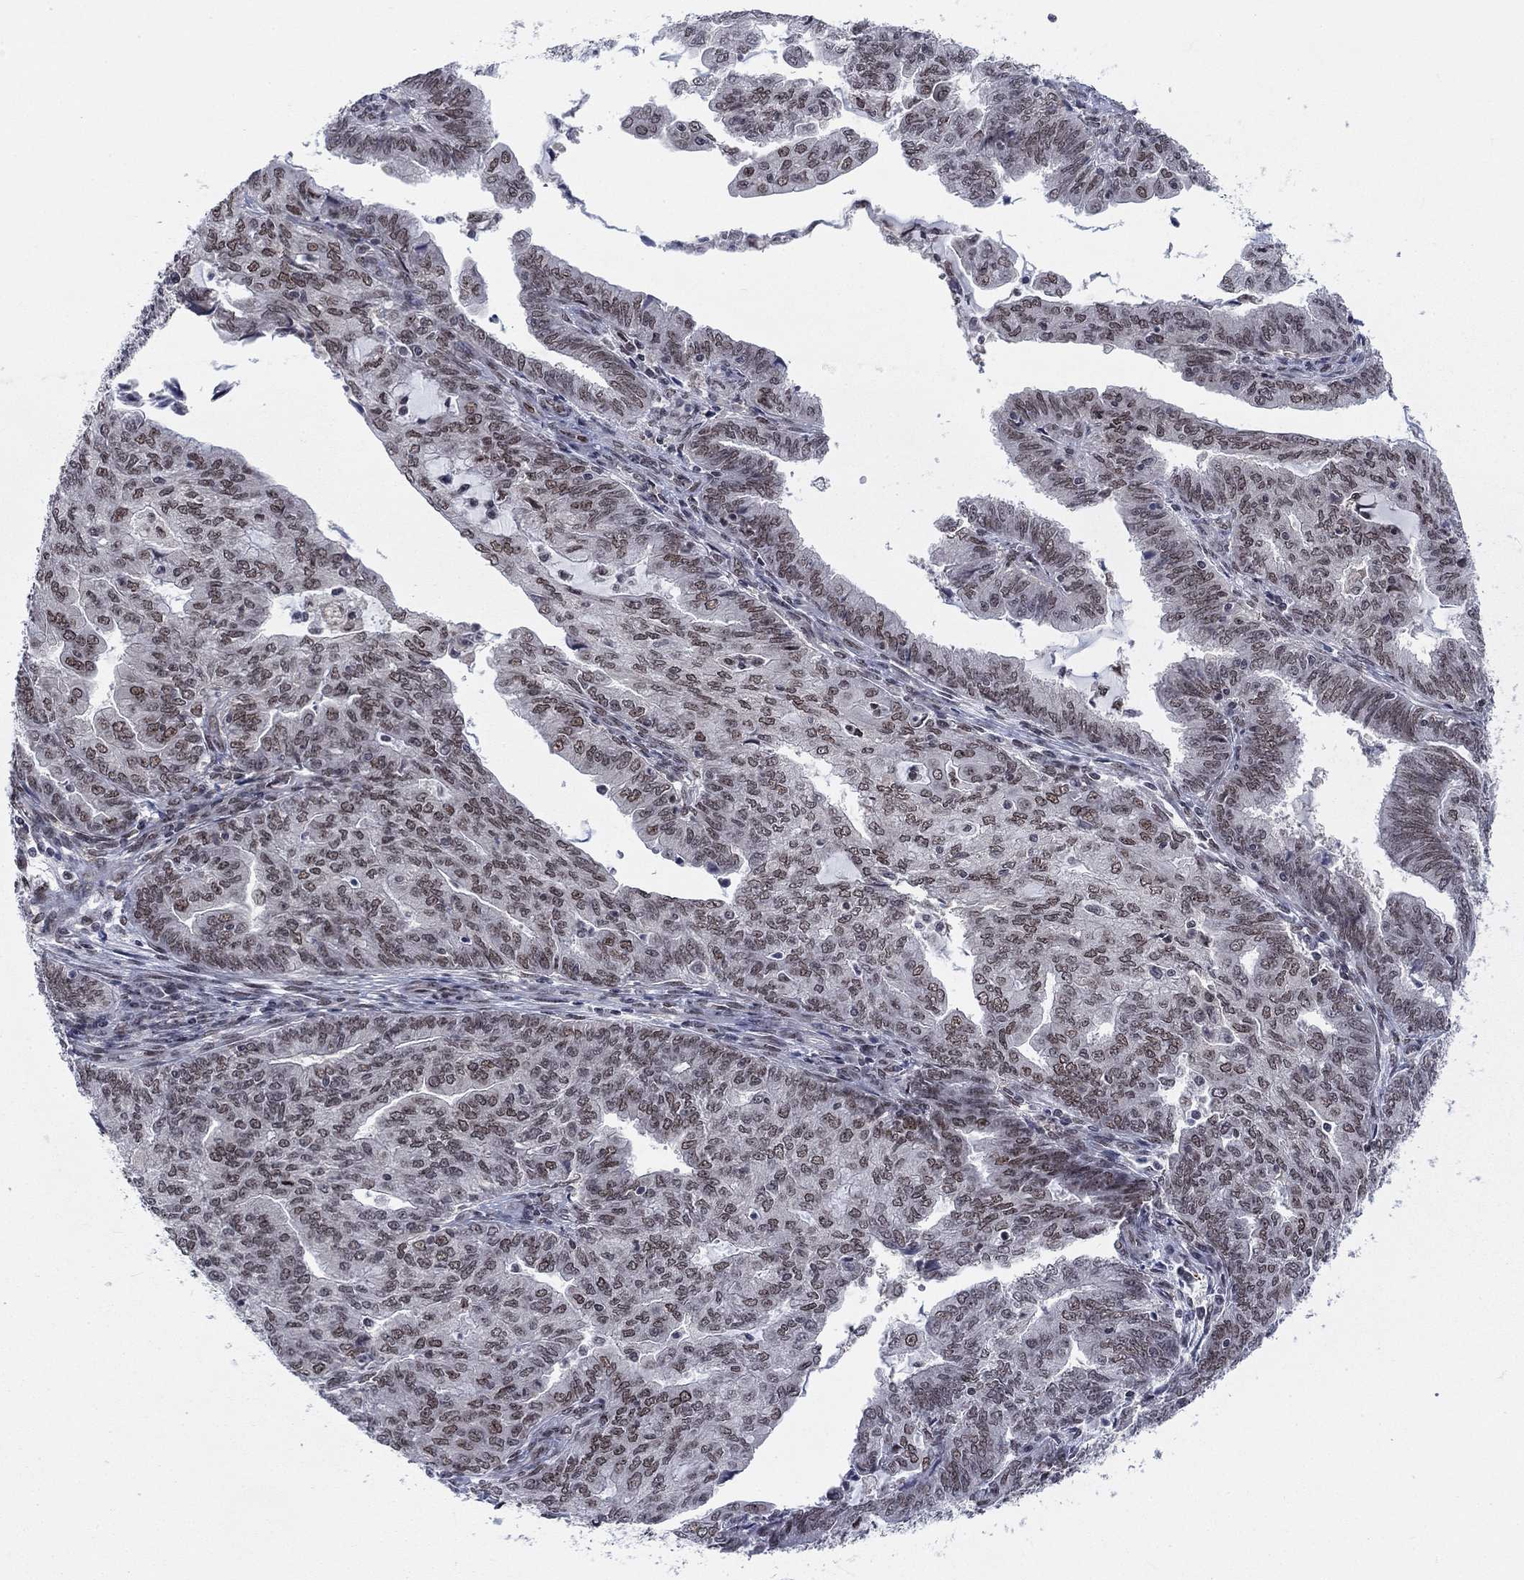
{"staining": {"intensity": "moderate", "quantity": "25%-75%", "location": "nuclear"}, "tissue": "endometrial cancer", "cell_type": "Tumor cells", "image_type": "cancer", "snomed": [{"axis": "morphology", "description": "Adenocarcinoma, NOS"}, {"axis": "topography", "description": "Endometrium"}], "caption": "Adenocarcinoma (endometrial) stained with a brown dye exhibits moderate nuclear positive positivity in about 25%-75% of tumor cells.", "gene": "FYTTD1", "patient": {"sex": "female", "age": 82}}